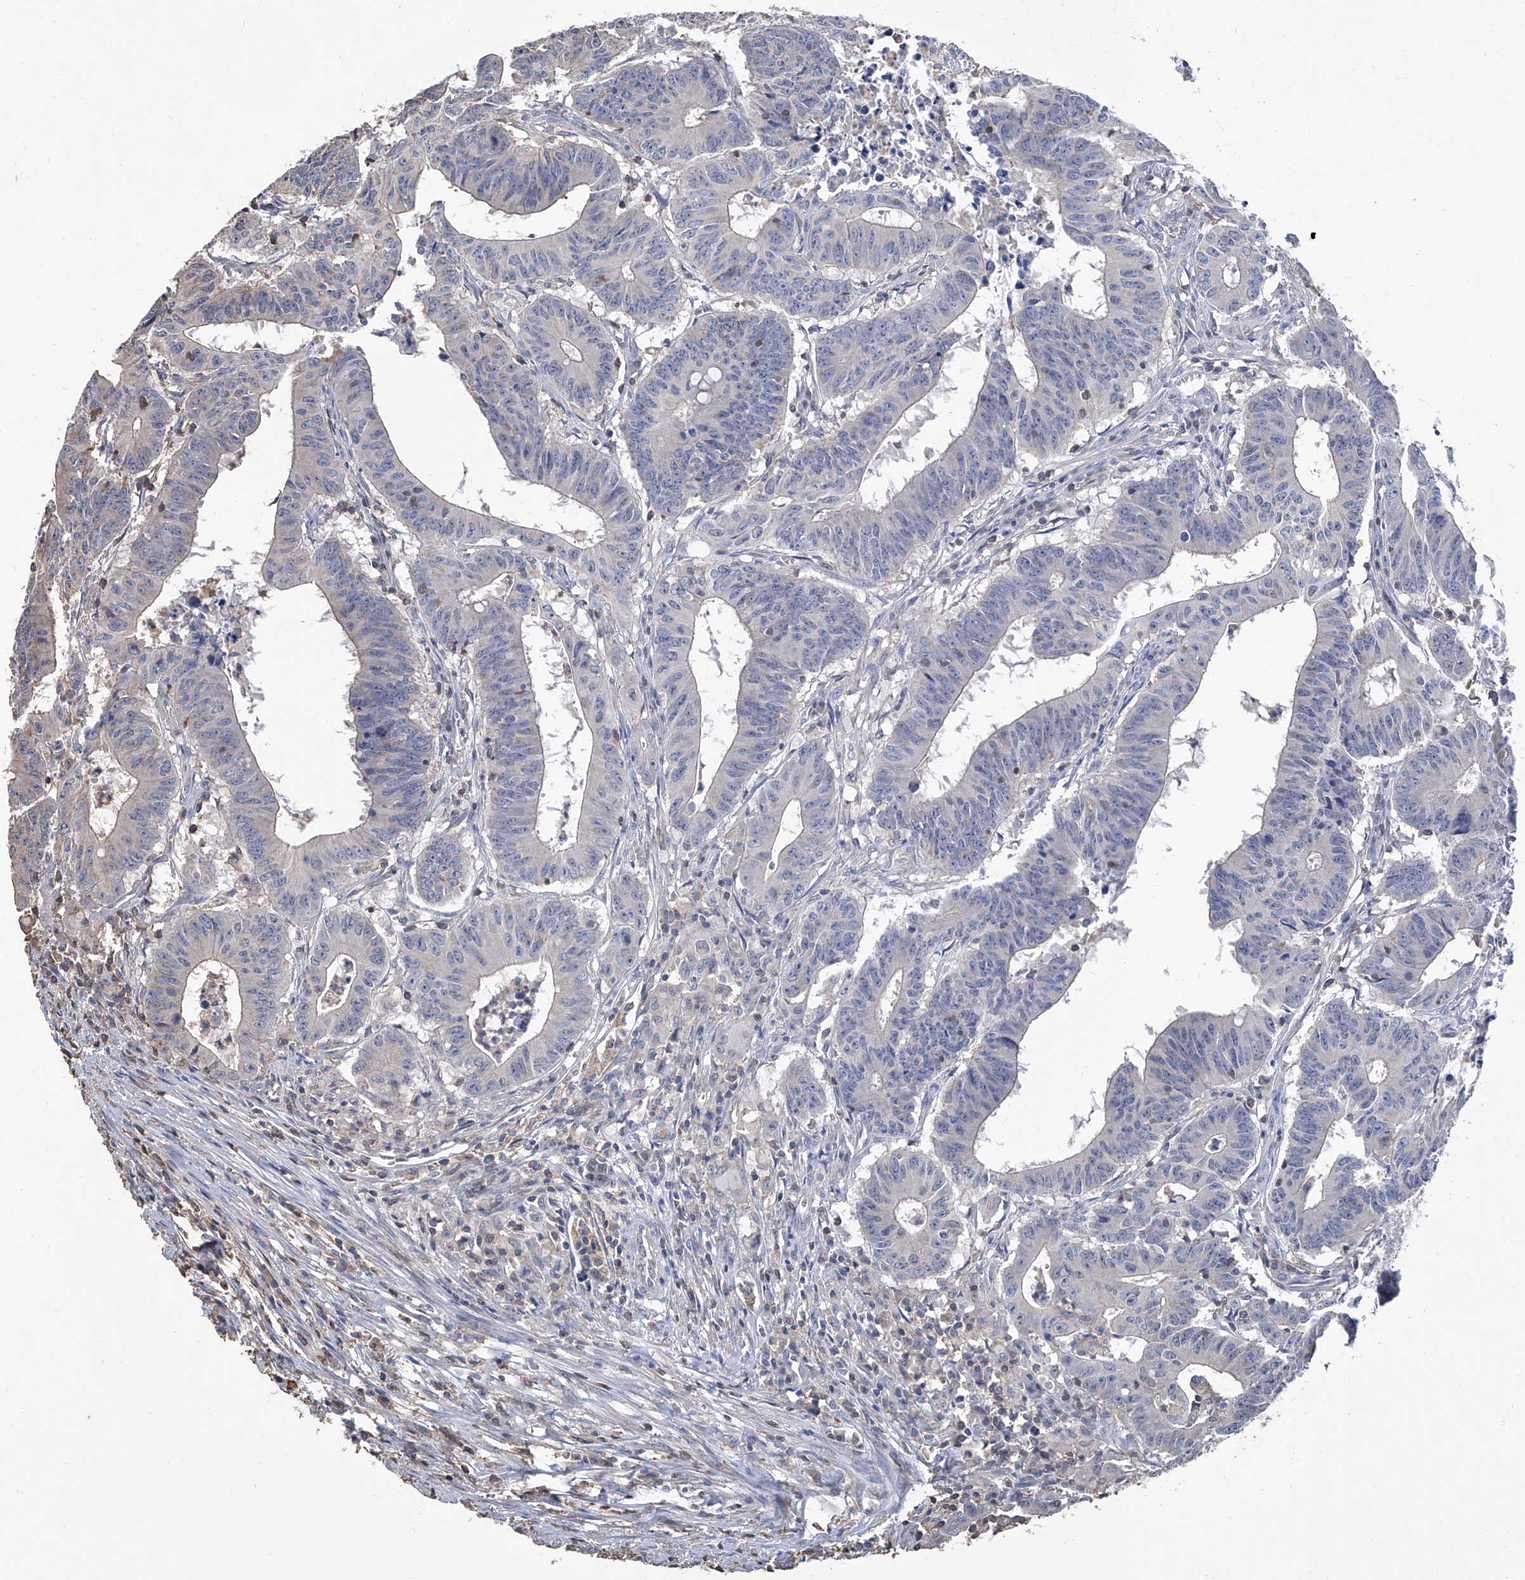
{"staining": {"intensity": "negative", "quantity": "none", "location": "none"}, "tissue": "colorectal cancer", "cell_type": "Tumor cells", "image_type": "cancer", "snomed": [{"axis": "morphology", "description": "Adenocarcinoma, NOS"}, {"axis": "topography", "description": "Colon"}], "caption": "The immunohistochemistry image has no significant expression in tumor cells of colorectal cancer (adenocarcinoma) tissue. (DAB (3,3'-diaminobenzidine) immunohistochemistry visualized using brightfield microscopy, high magnification).", "gene": "GPT", "patient": {"sex": "male", "age": 45}}